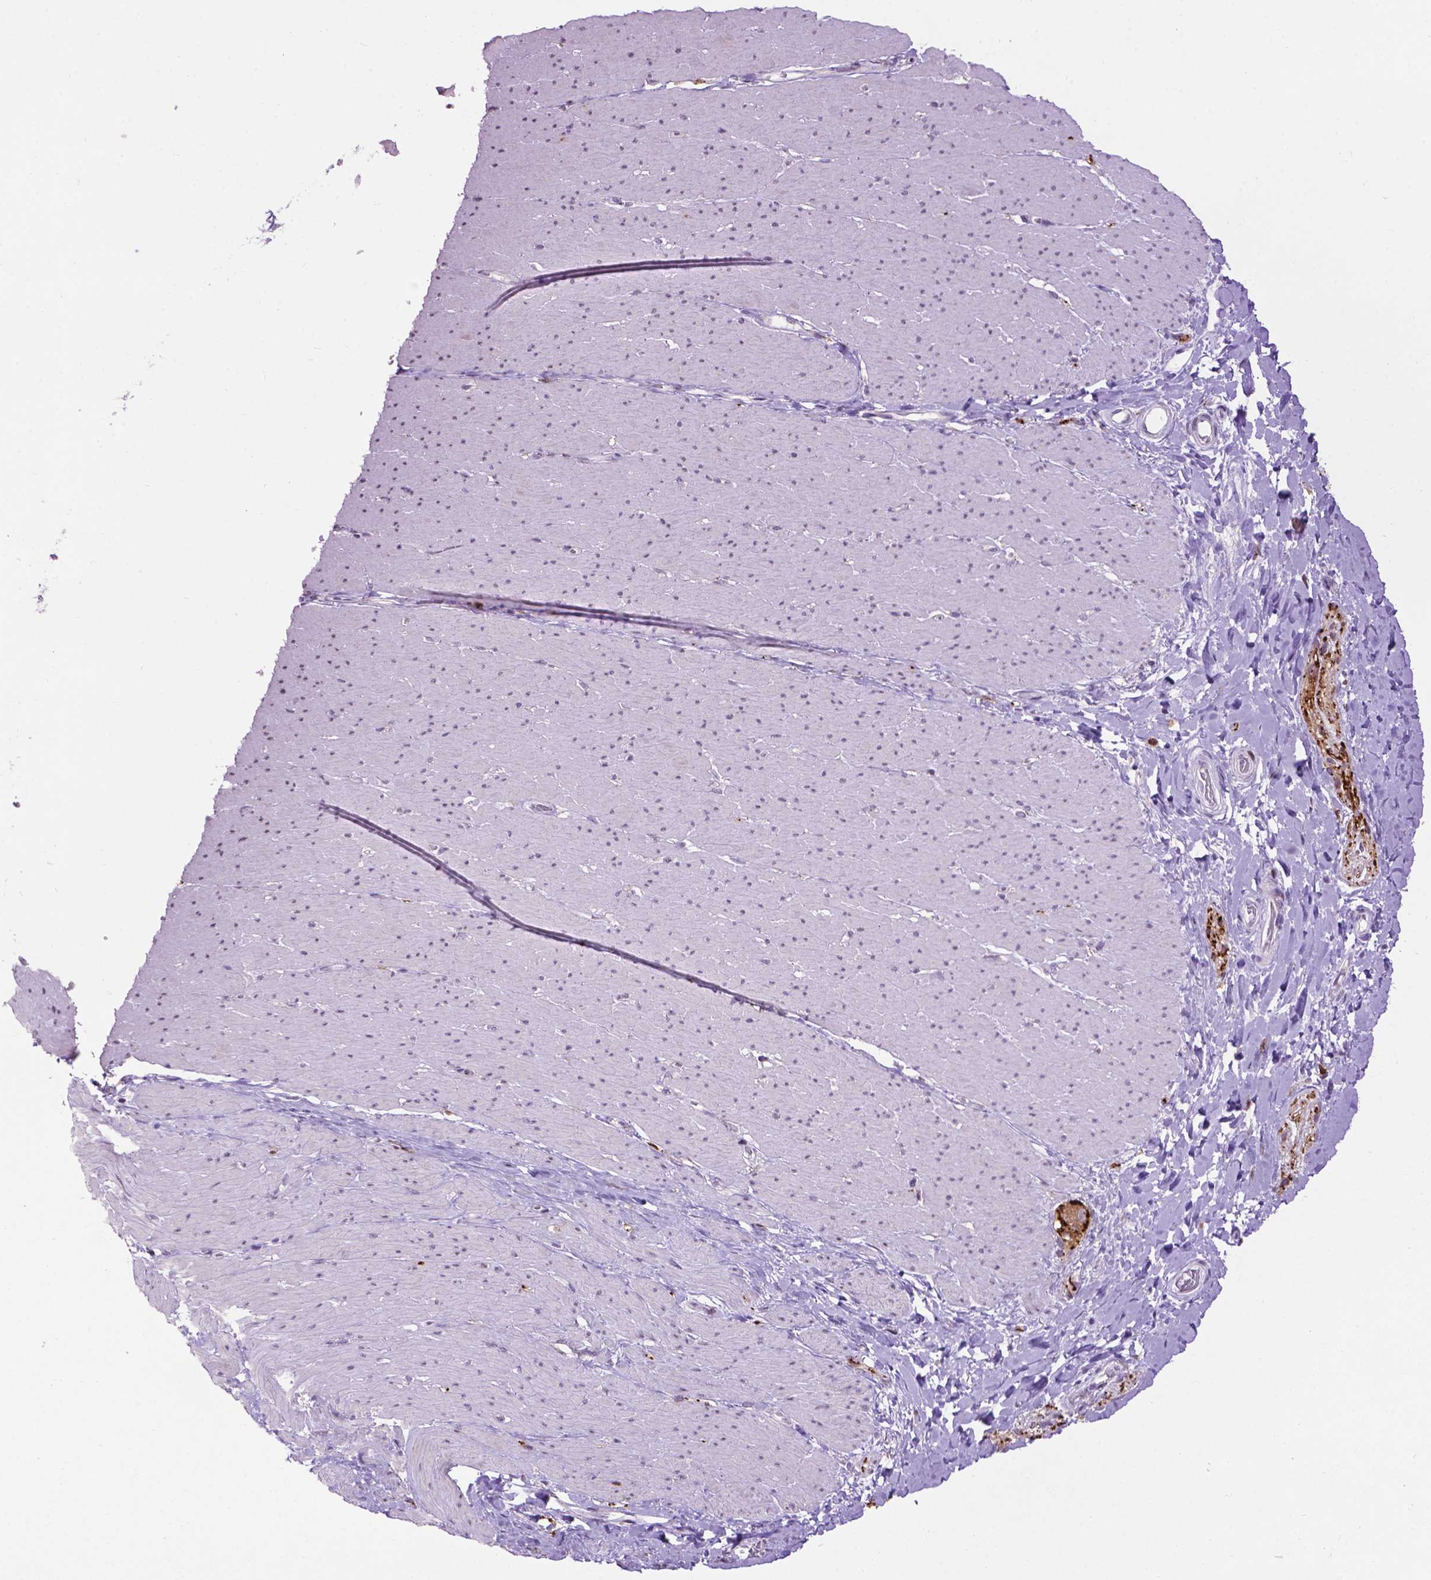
{"staining": {"intensity": "moderate", "quantity": "<25%", "location": "nuclear"}, "tissue": "smooth muscle", "cell_type": "Smooth muscle cells", "image_type": "normal", "snomed": [{"axis": "morphology", "description": "Normal tissue, NOS"}, {"axis": "topography", "description": "Smooth muscle"}, {"axis": "topography", "description": "Rectum"}], "caption": "A brown stain labels moderate nuclear staining of a protein in smooth muscle cells of benign smooth muscle.", "gene": "TH", "patient": {"sex": "male", "age": 53}}